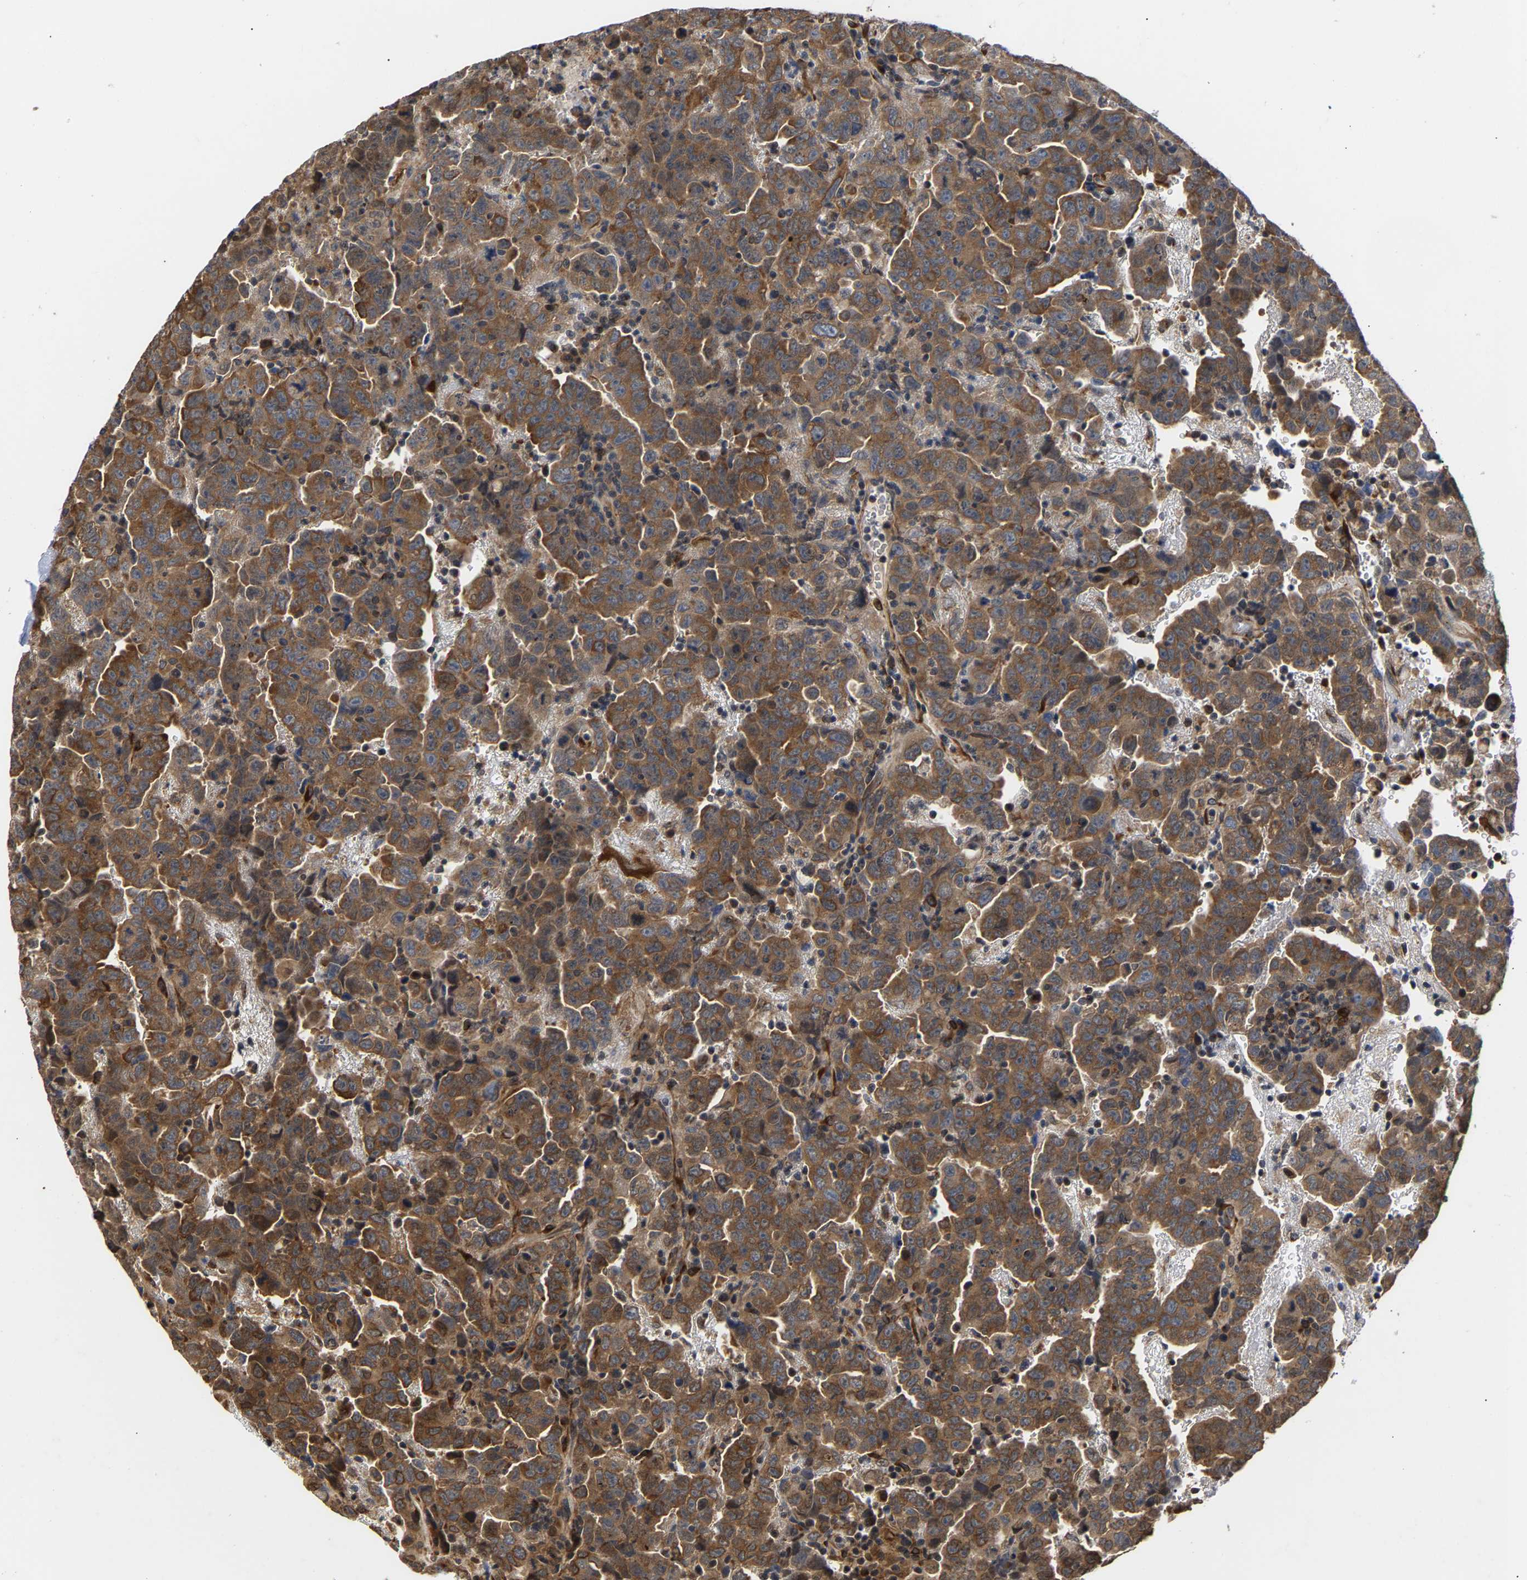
{"staining": {"intensity": "moderate", "quantity": ">75%", "location": "cytoplasmic/membranous"}, "tissue": "testis cancer", "cell_type": "Tumor cells", "image_type": "cancer", "snomed": [{"axis": "morphology", "description": "Carcinoma, Embryonal, NOS"}, {"axis": "topography", "description": "Testis"}], "caption": "A histopathology image of testis embryonal carcinoma stained for a protein reveals moderate cytoplasmic/membranous brown staining in tumor cells.", "gene": "CLIP2", "patient": {"sex": "male", "age": 28}}